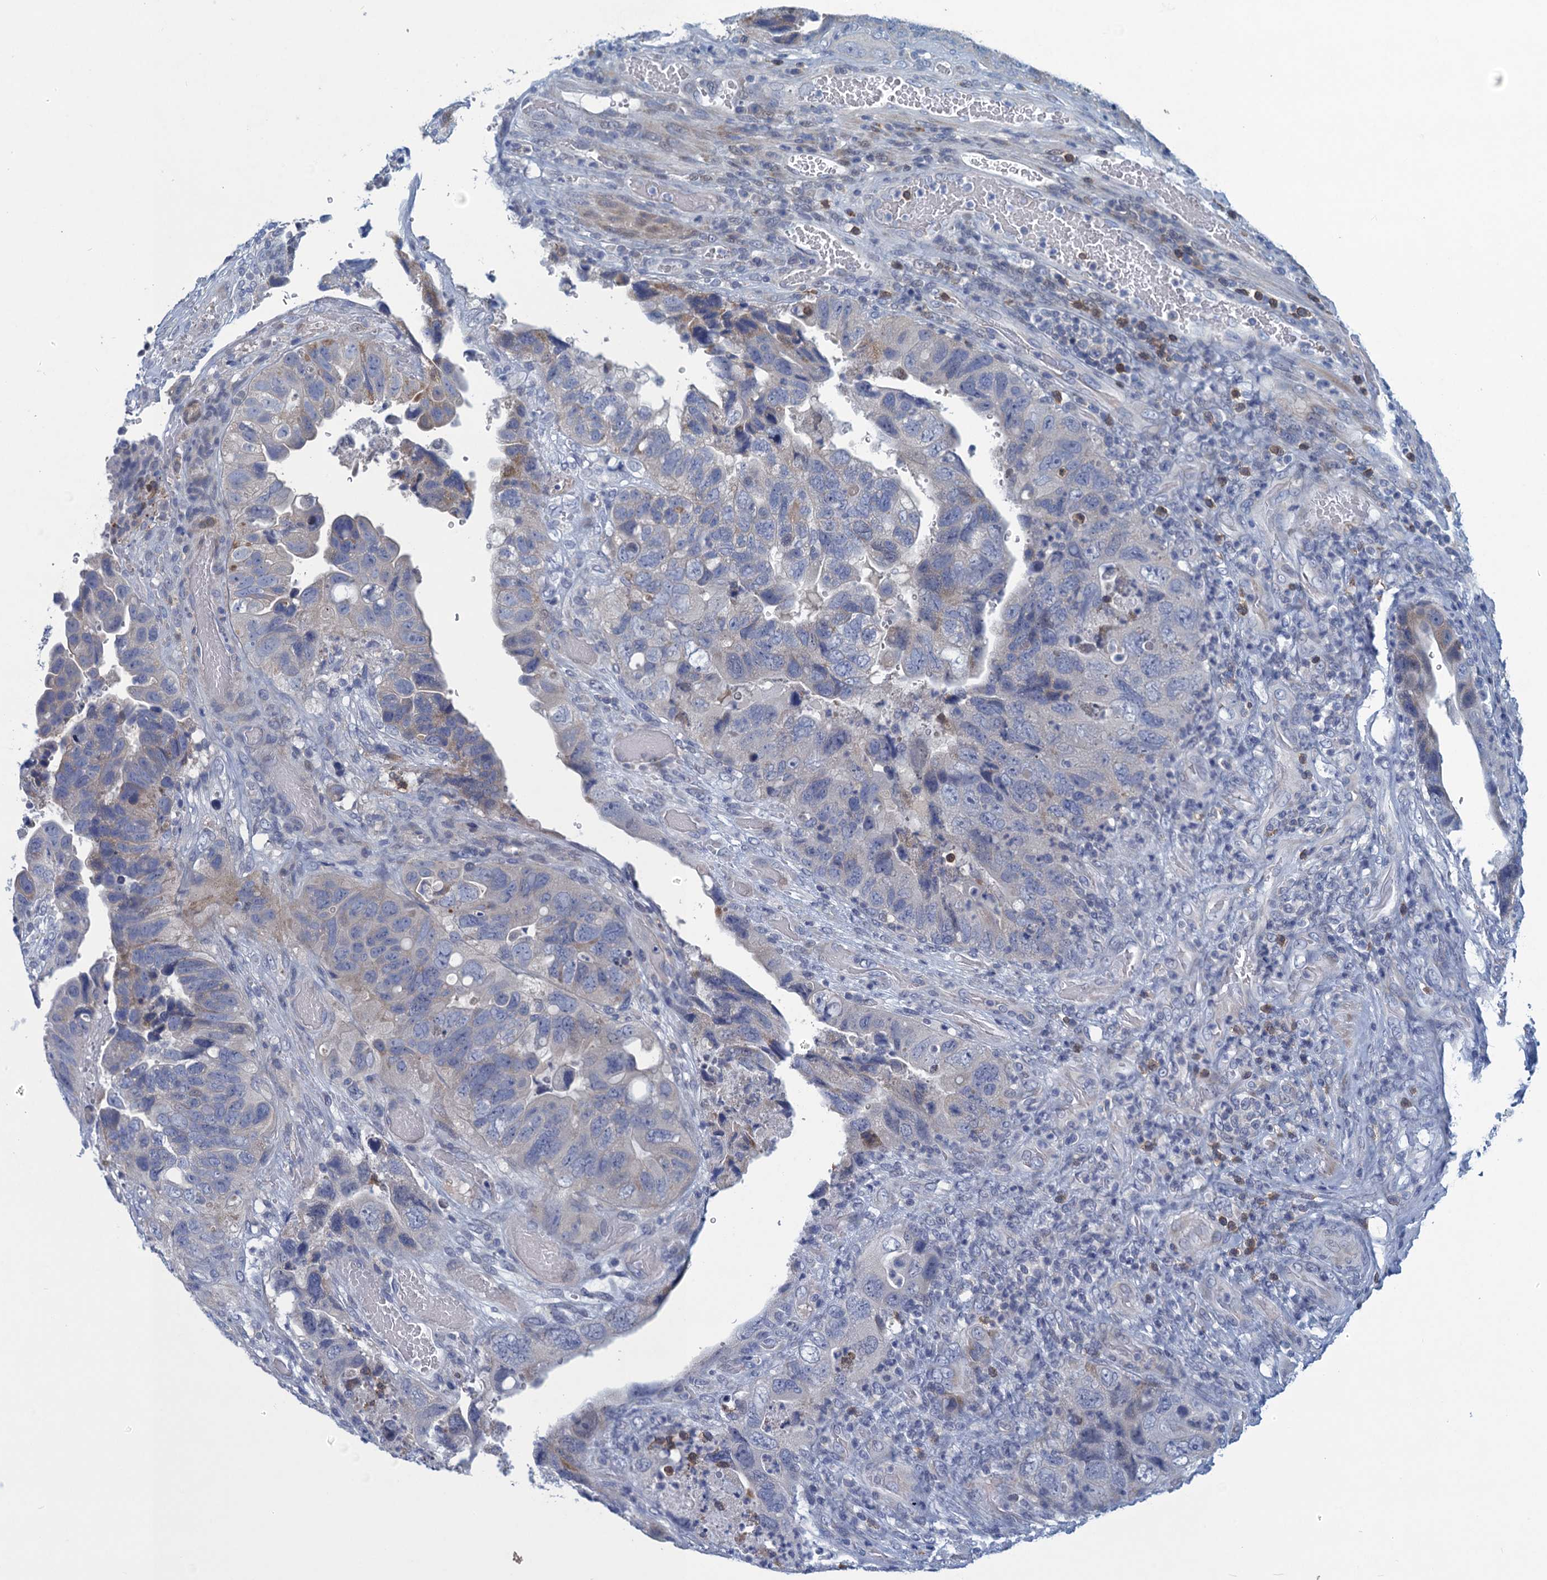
{"staining": {"intensity": "weak", "quantity": "<25%", "location": "cytoplasmic/membranous"}, "tissue": "colorectal cancer", "cell_type": "Tumor cells", "image_type": "cancer", "snomed": [{"axis": "morphology", "description": "Adenocarcinoma, NOS"}, {"axis": "topography", "description": "Rectum"}], "caption": "The histopathology image demonstrates no staining of tumor cells in colorectal adenocarcinoma.", "gene": "SCEL", "patient": {"sex": "male", "age": 63}}